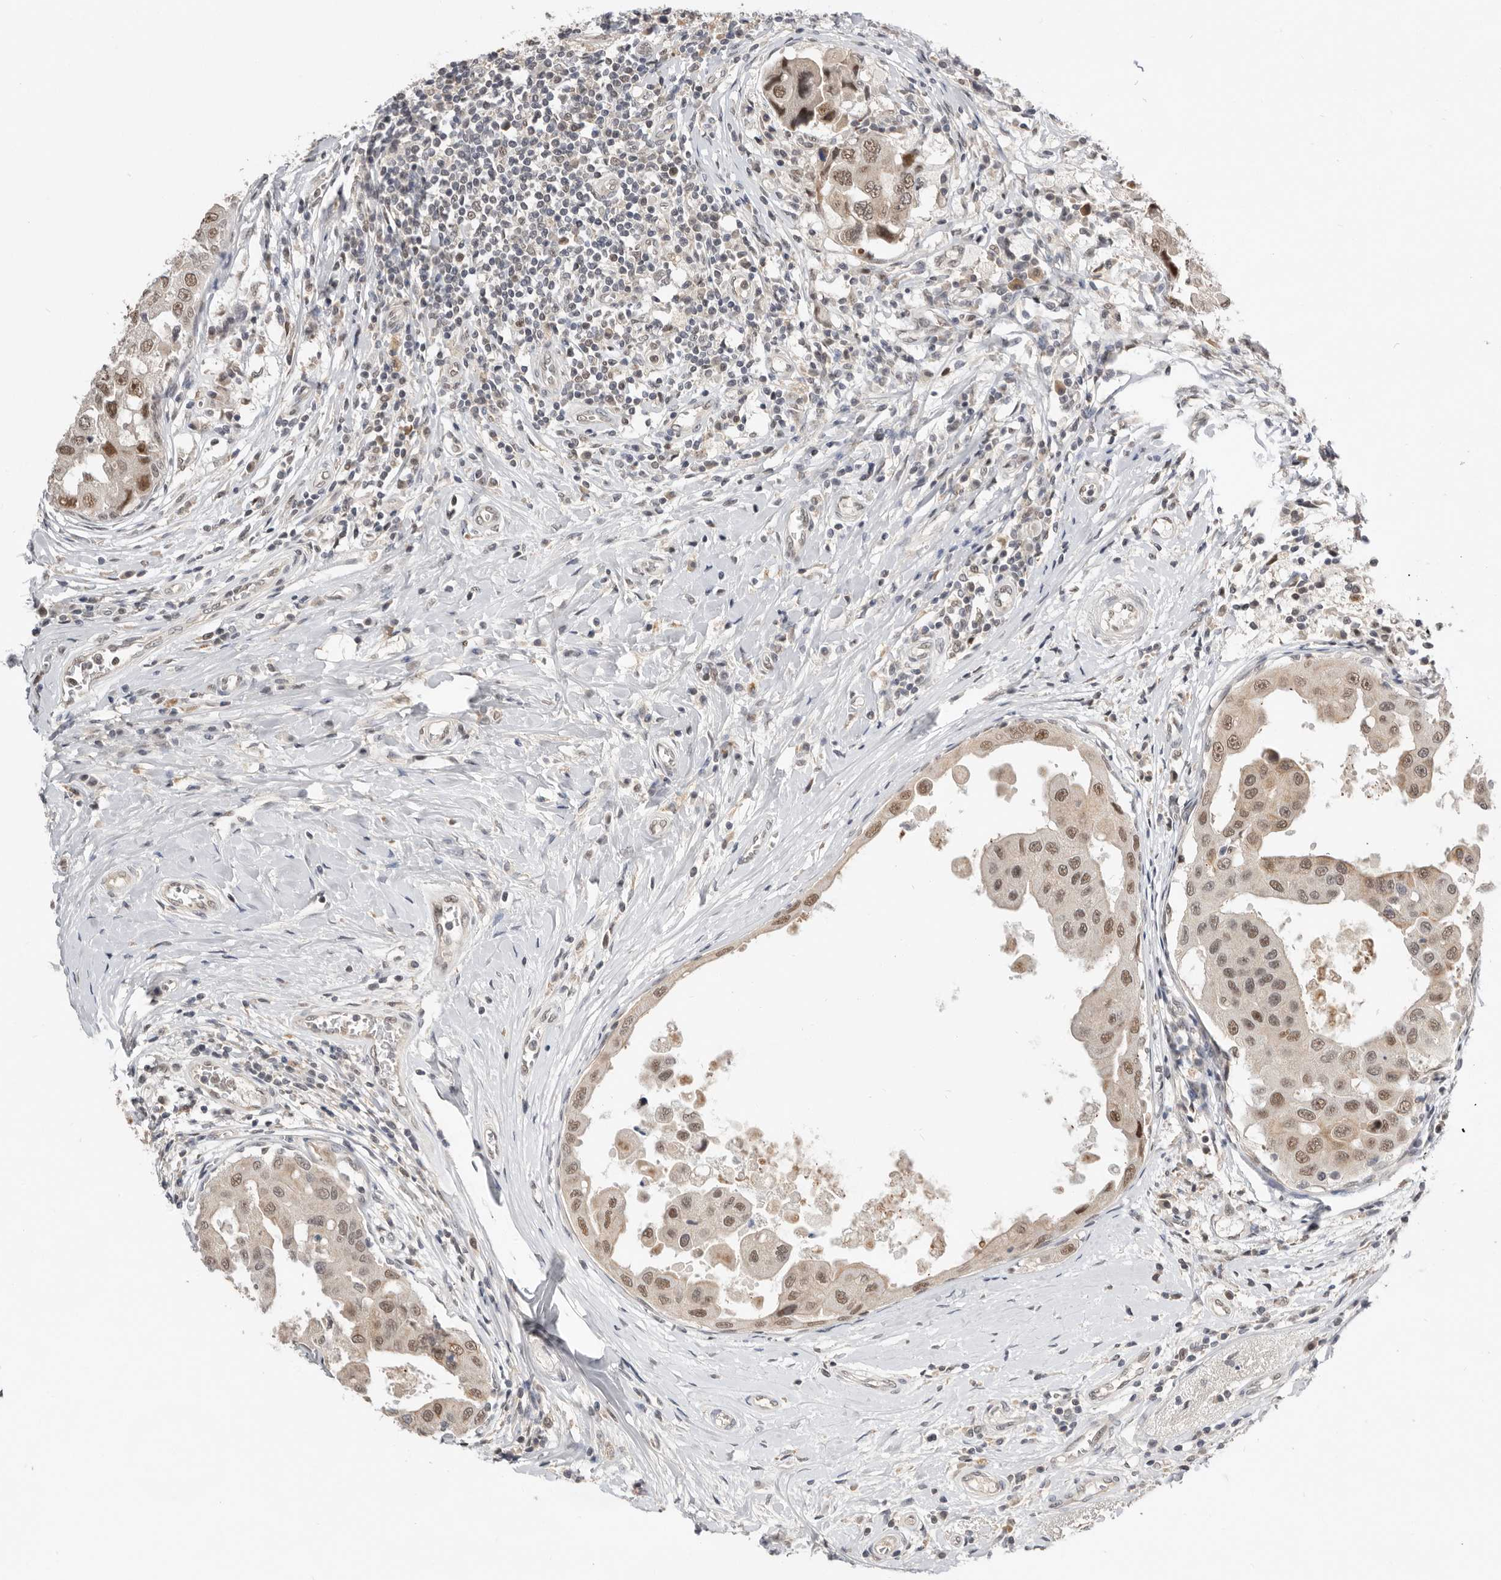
{"staining": {"intensity": "moderate", "quantity": ">75%", "location": "nuclear"}, "tissue": "breast cancer", "cell_type": "Tumor cells", "image_type": "cancer", "snomed": [{"axis": "morphology", "description": "Duct carcinoma"}, {"axis": "topography", "description": "Breast"}], "caption": "Immunohistochemical staining of breast intraductal carcinoma demonstrates moderate nuclear protein positivity in about >75% of tumor cells.", "gene": "BRCA2", "patient": {"sex": "female", "age": 27}}